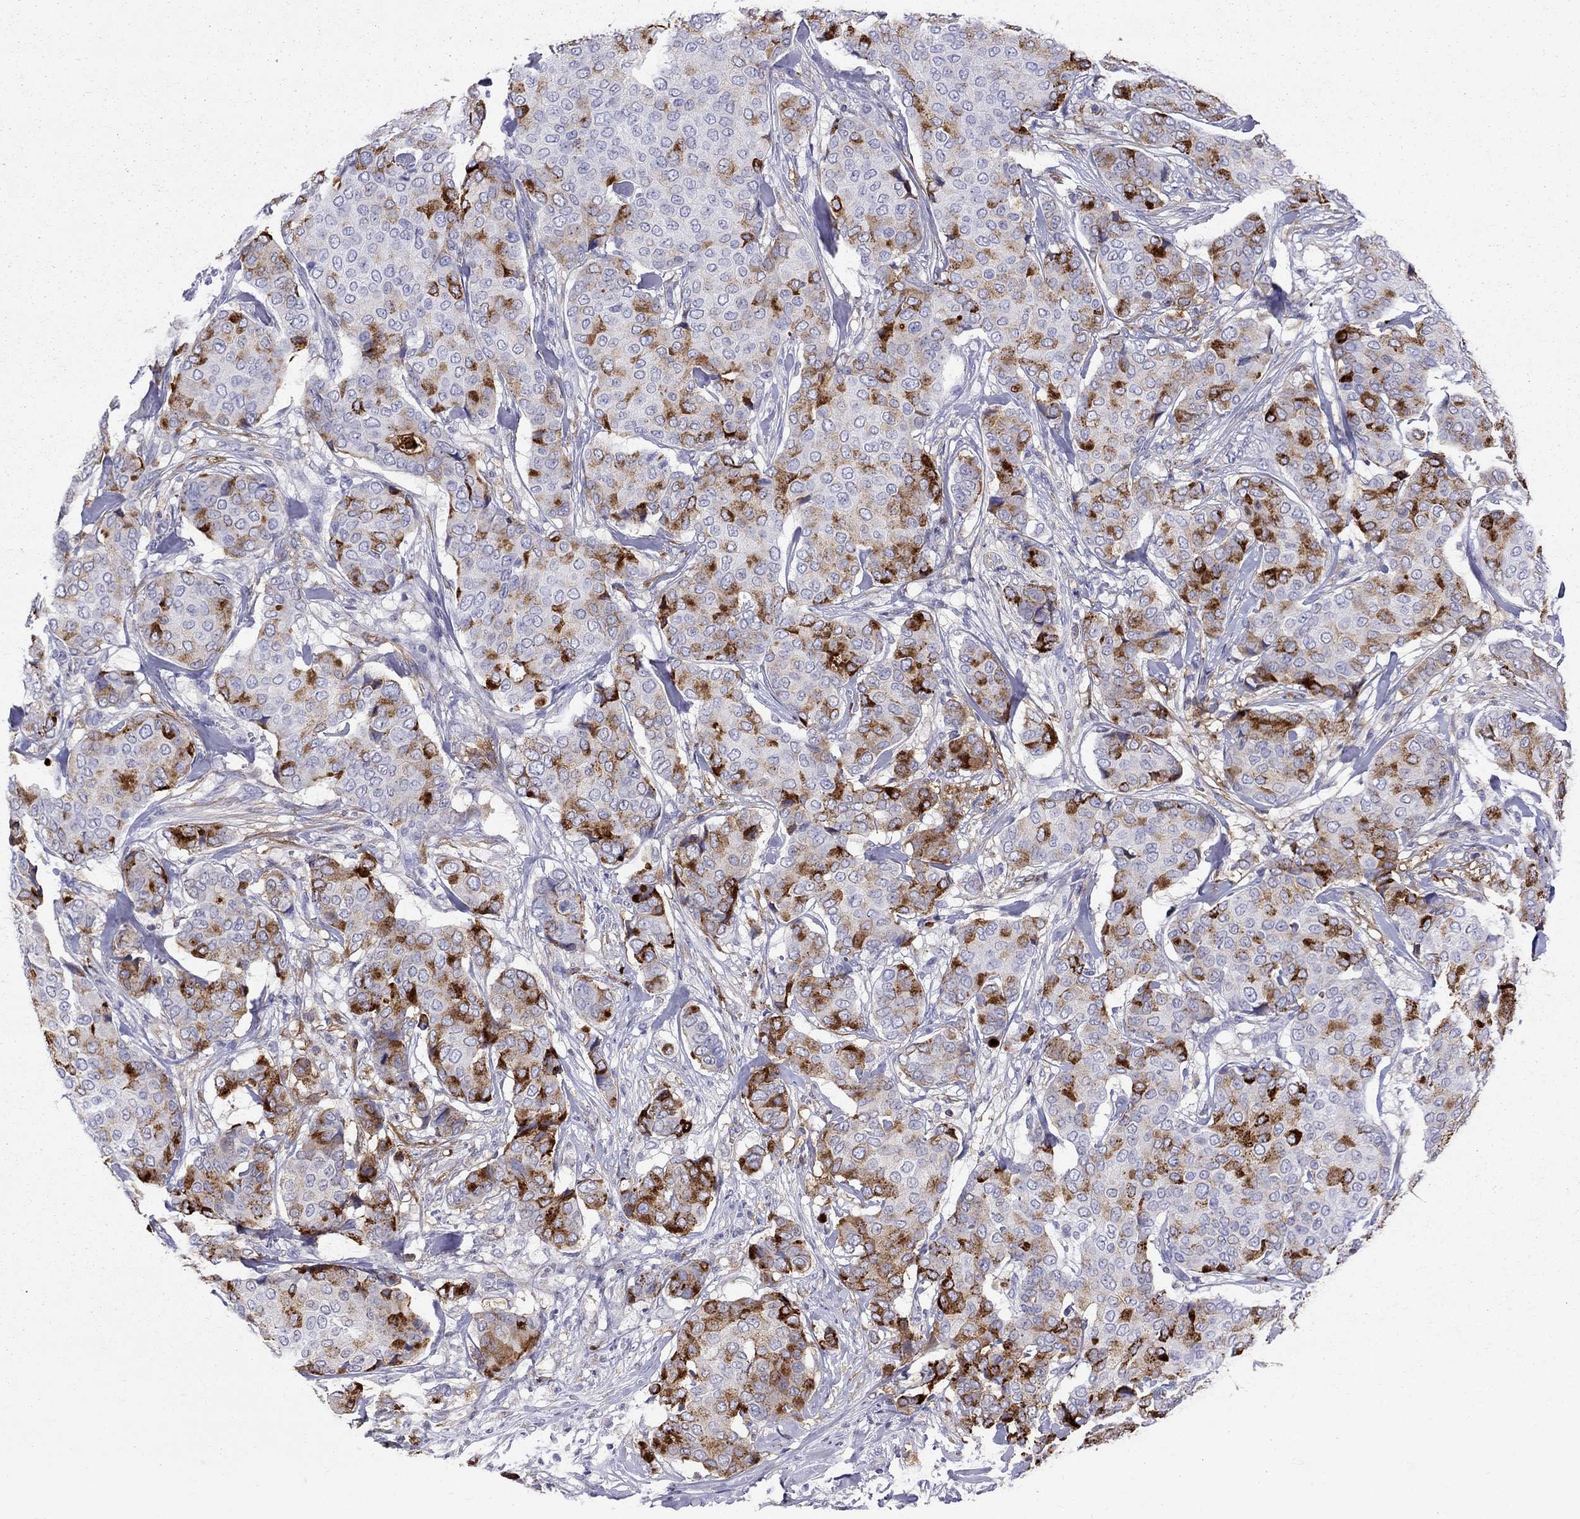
{"staining": {"intensity": "strong", "quantity": "25%-75%", "location": "cytoplasmic/membranous"}, "tissue": "breast cancer", "cell_type": "Tumor cells", "image_type": "cancer", "snomed": [{"axis": "morphology", "description": "Duct carcinoma"}, {"axis": "topography", "description": "Breast"}], "caption": "Human breast invasive ductal carcinoma stained for a protein (brown) exhibits strong cytoplasmic/membranous positive expression in about 25%-75% of tumor cells.", "gene": "SERPINA3", "patient": {"sex": "female", "age": 75}}